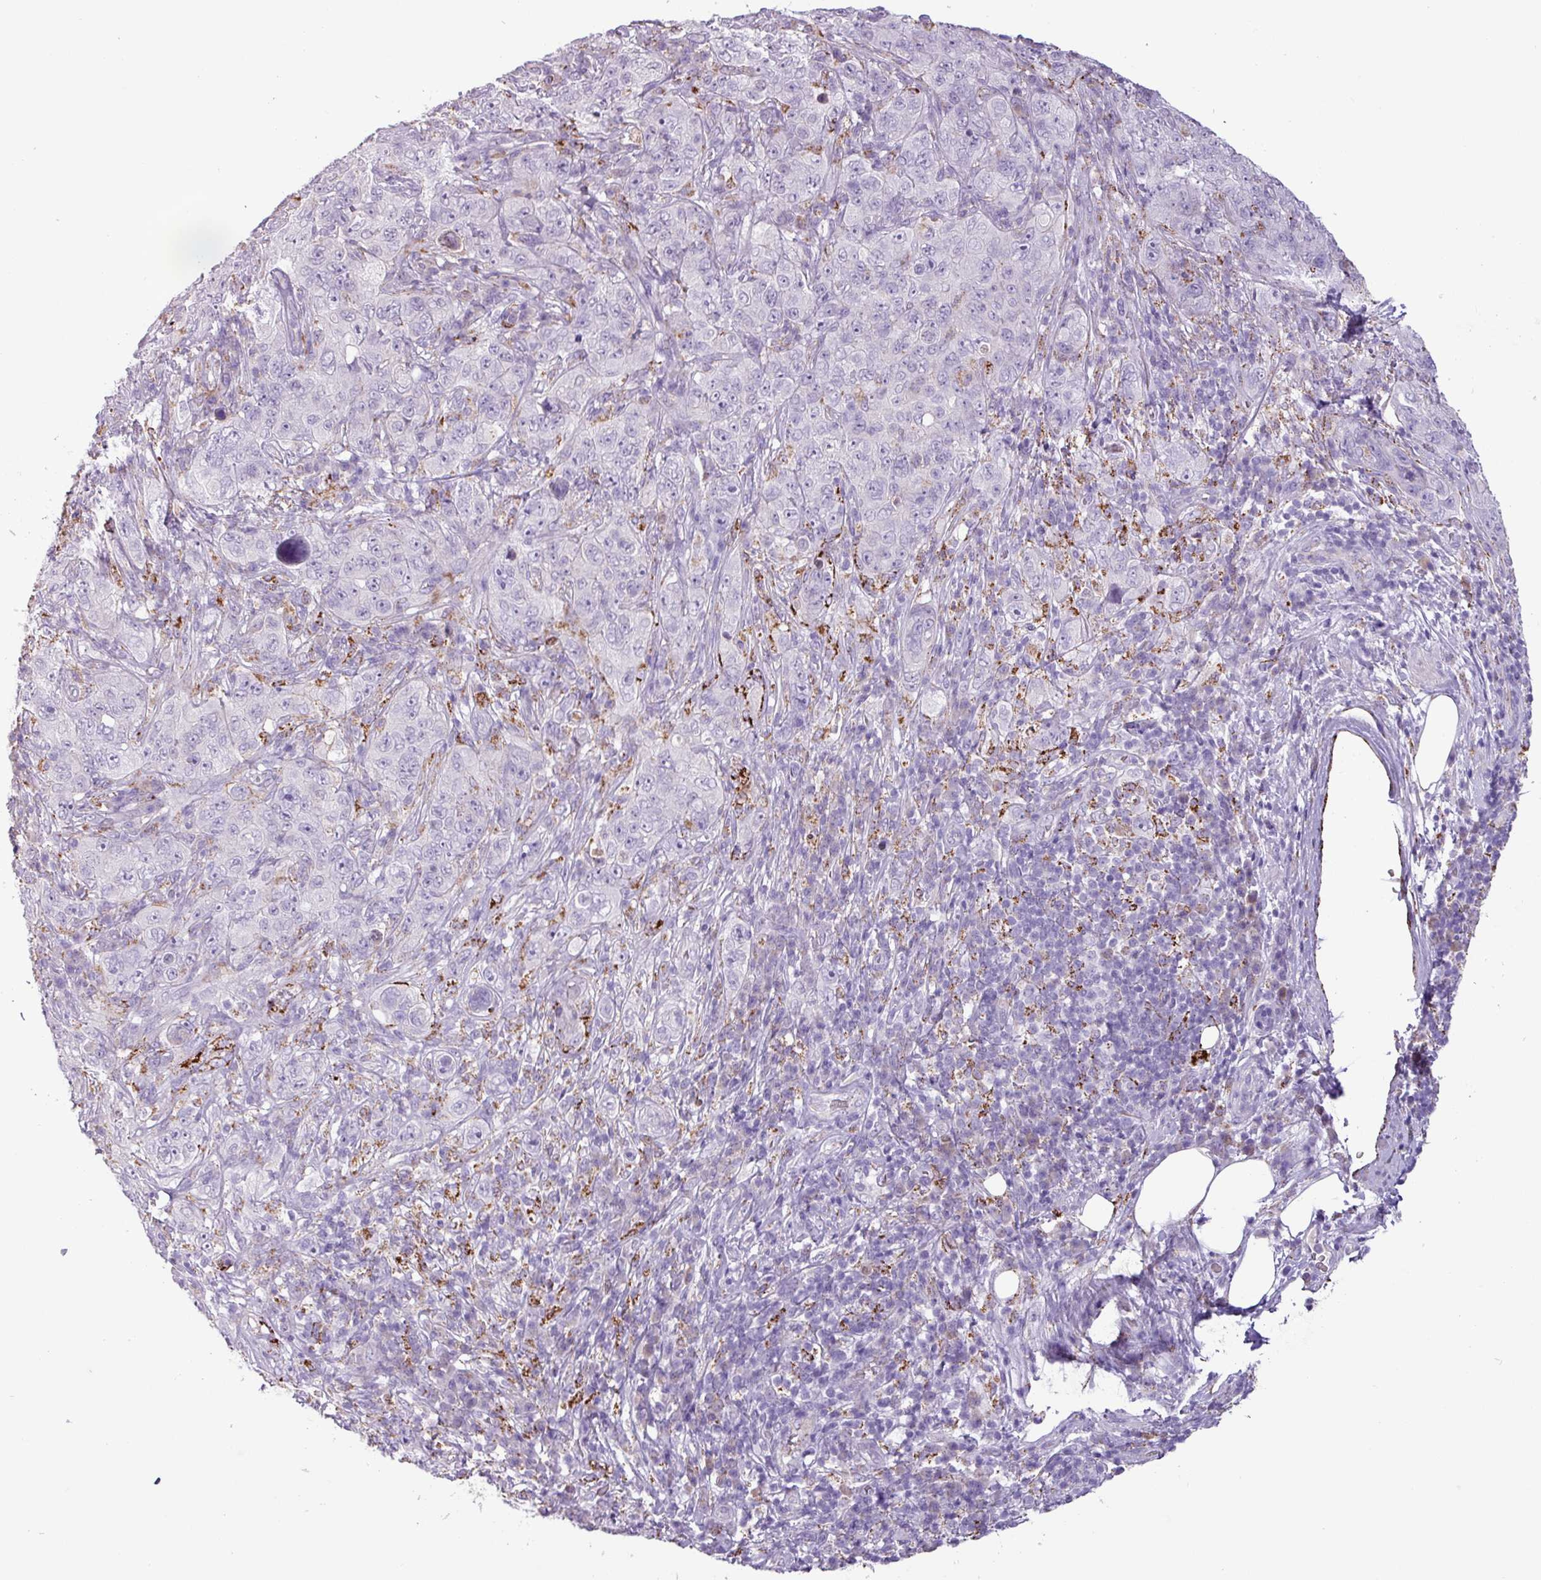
{"staining": {"intensity": "negative", "quantity": "none", "location": "none"}, "tissue": "pancreatic cancer", "cell_type": "Tumor cells", "image_type": "cancer", "snomed": [{"axis": "morphology", "description": "Adenocarcinoma, NOS"}, {"axis": "topography", "description": "Pancreas"}], "caption": "Protein analysis of pancreatic cancer (adenocarcinoma) reveals no significant expression in tumor cells.", "gene": "ZNF667", "patient": {"sex": "male", "age": 68}}